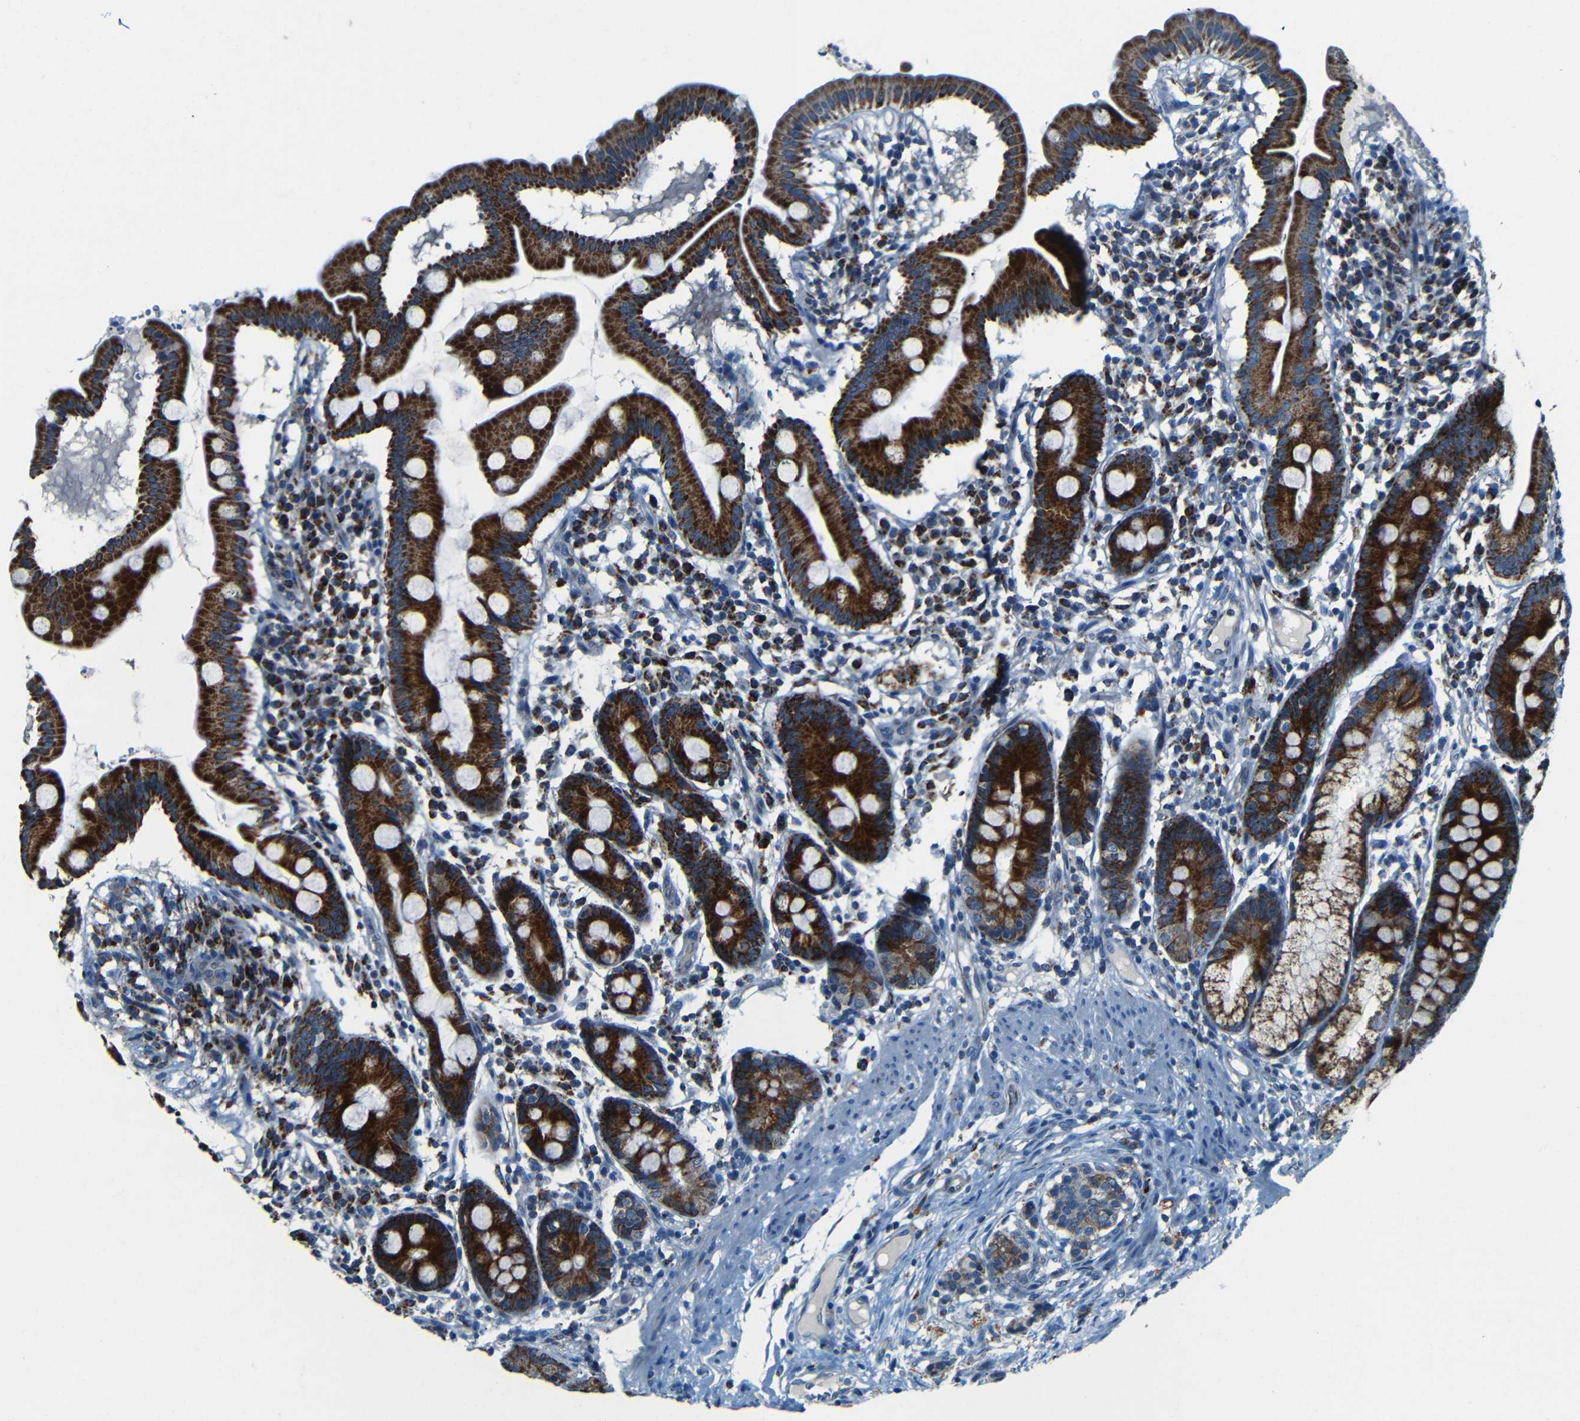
{"staining": {"intensity": "strong", "quantity": ">75%", "location": "cytoplasmic/membranous"}, "tissue": "duodenum", "cell_type": "Glandular cells", "image_type": "normal", "snomed": [{"axis": "morphology", "description": "Normal tissue, NOS"}, {"axis": "topography", "description": "Duodenum"}], "caption": "Immunohistochemistry (DAB (3,3'-diaminobenzidine)) staining of normal human duodenum reveals strong cytoplasmic/membranous protein expression in approximately >75% of glandular cells.", "gene": "WSCD2", "patient": {"sex": "male", "age": 50}}